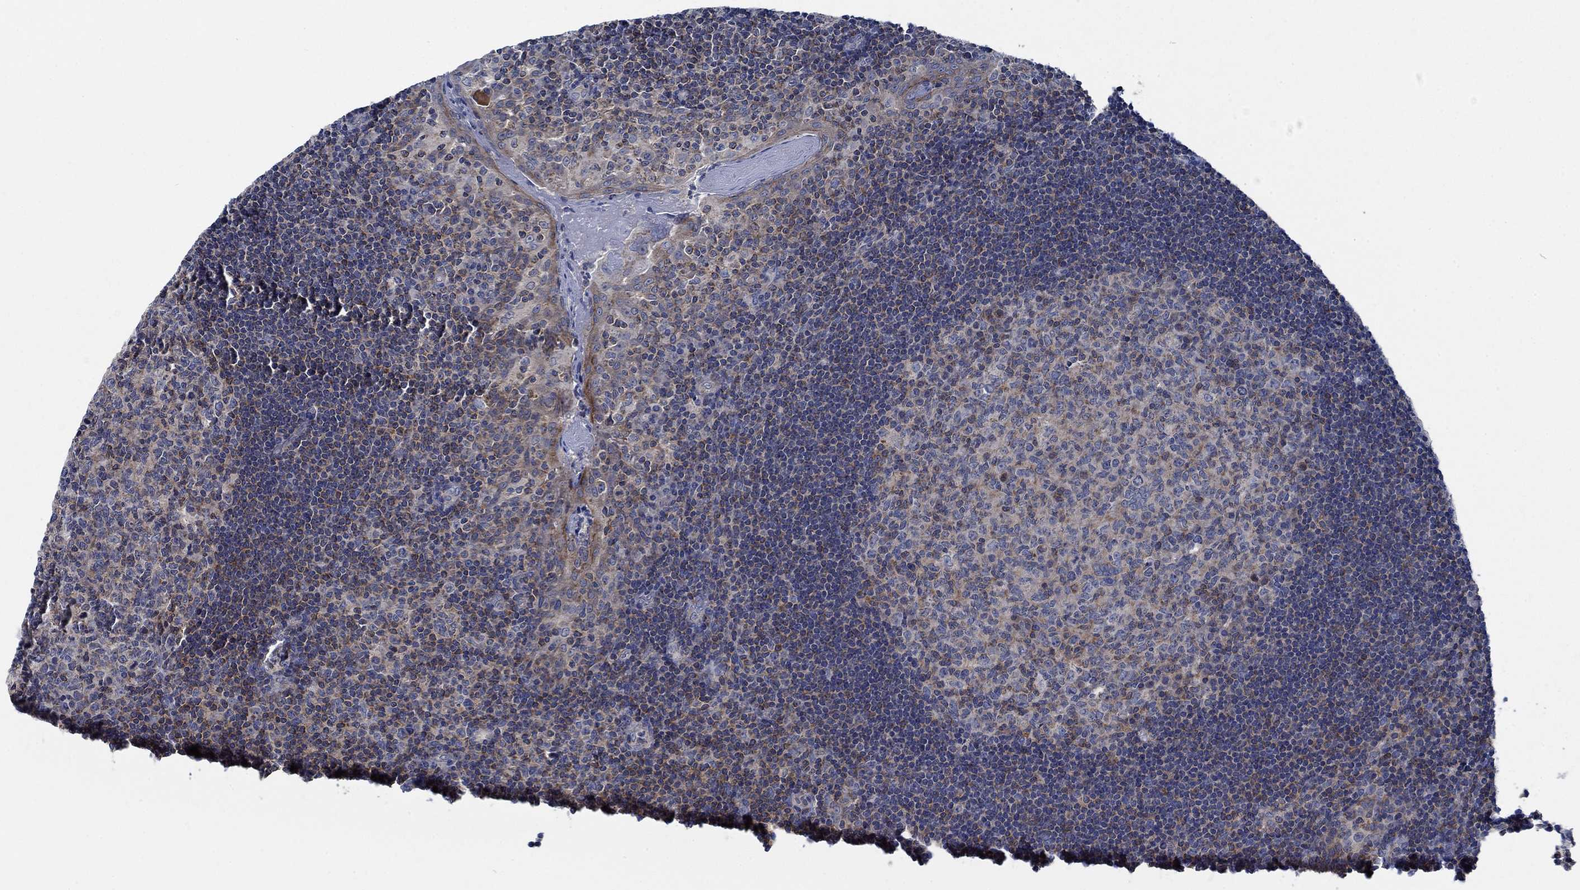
{"staining": {"intensity": "weak", "quantity": ">75%", "location": "cytoplasmic/membranous"}, "tissue": "tonsil", "cell_type": "Germinal center cells", "image_type": "normal", "snomed": [{"axis": "morphology", "description": "Normal tissue, NOS"}, {"axis": "topography", "description": "Tonsil"}], "caption": "Immunohistochemistry (DAB) staining of benign tonsil shows weak cytoplasmic/membranous protein positivity in about >75% of germinal center cells.", "gene": "STXBP6", "patient": {"sex": "female", "age": 13}}